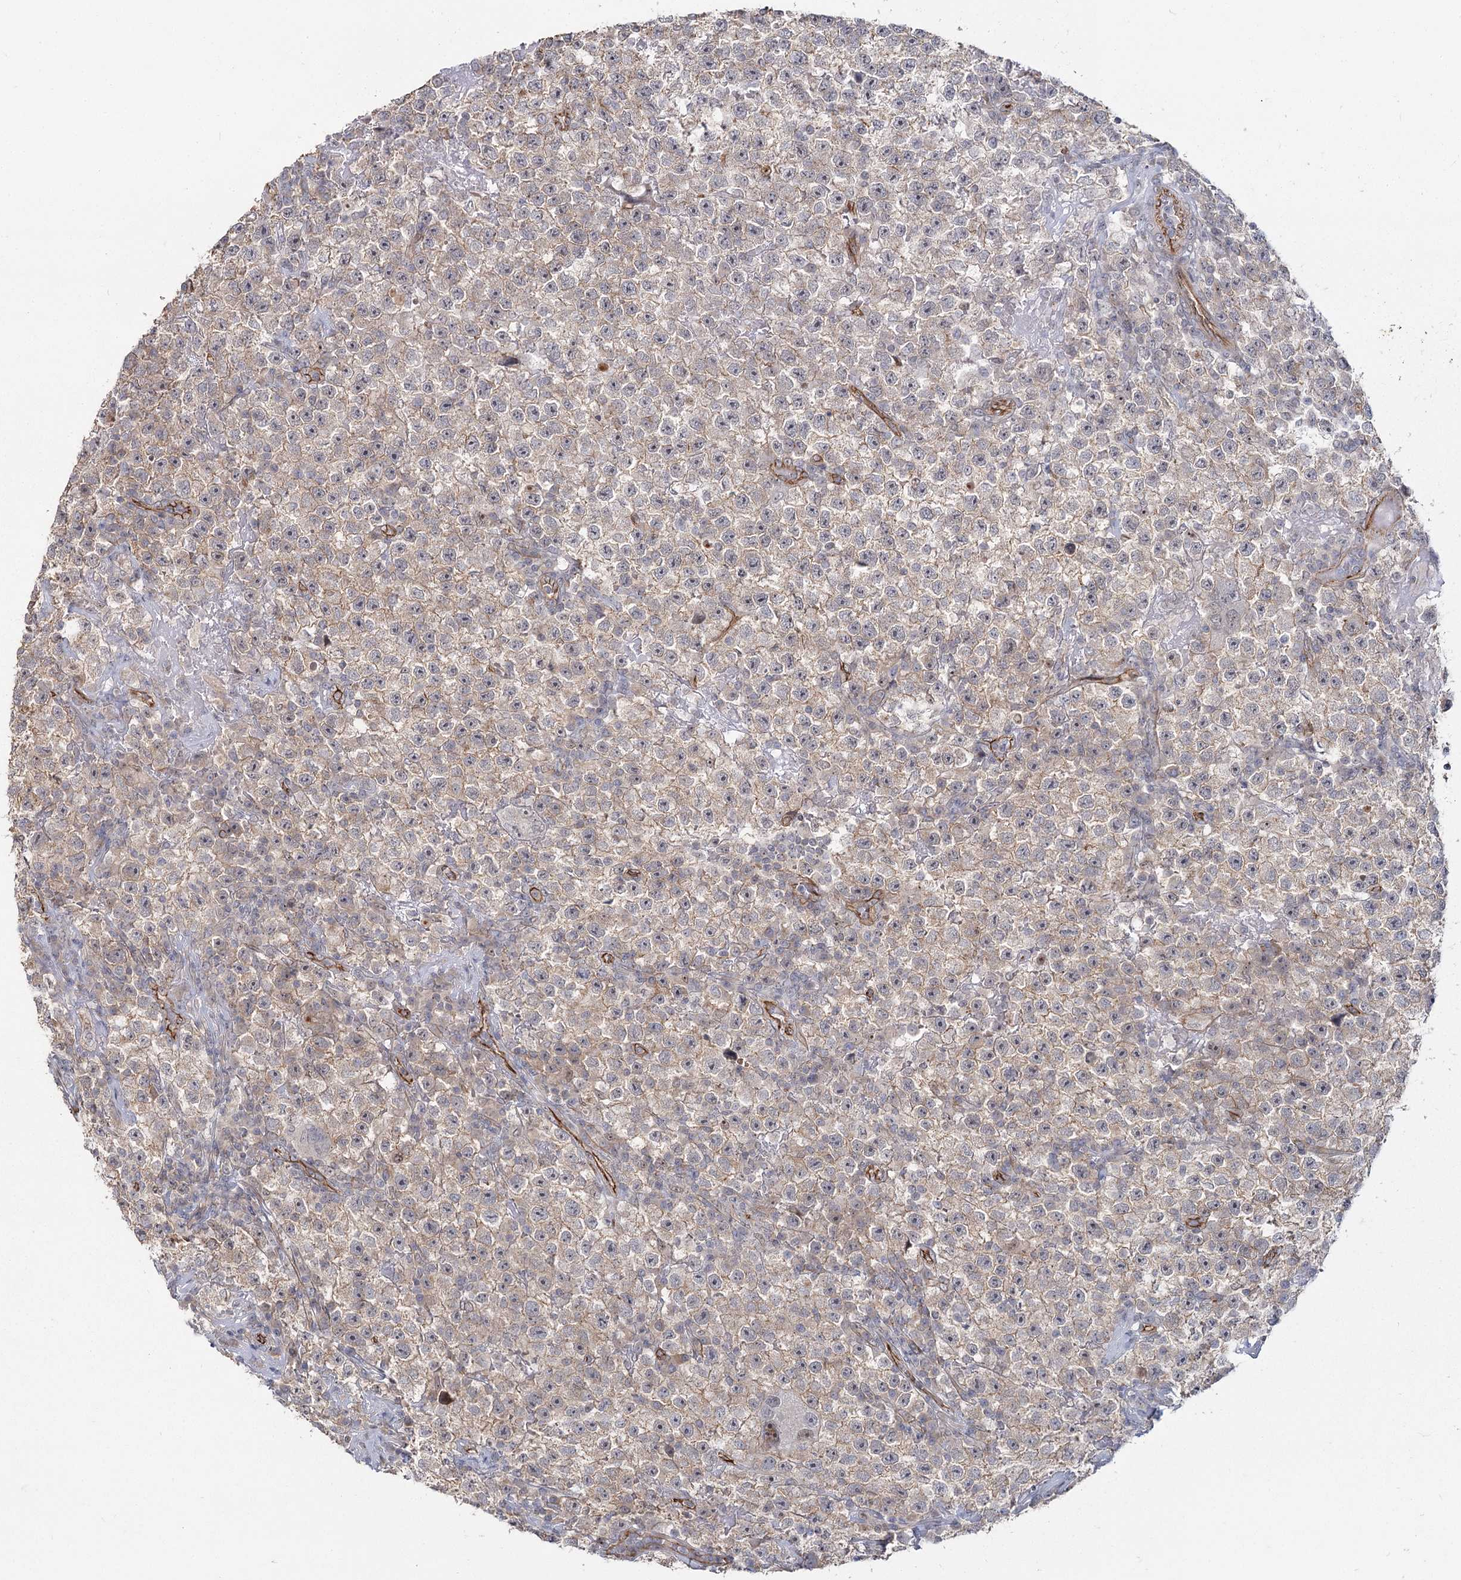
{"staining": {"intensity": "weak", "quantity": "<25%", "location": "cytoplasmic/membranous"}, "tissue": "testis cancer", "cell_type": "Tumor cells", "image_type": "cancer", "snomed": [{"axis": "morphology", "description": "Seminoma, NOS"}, {"axis": "topography", "description": "Testis"}], "caption": "This histopathology image is of seminoma (testis) stained with immunohistochemistry to label a protein in brown with the nuclei are counter-stained blue. There is no expression in tumor cells.", "gene": "RPP14", "patient": {"sex": "male", "age": 22}}